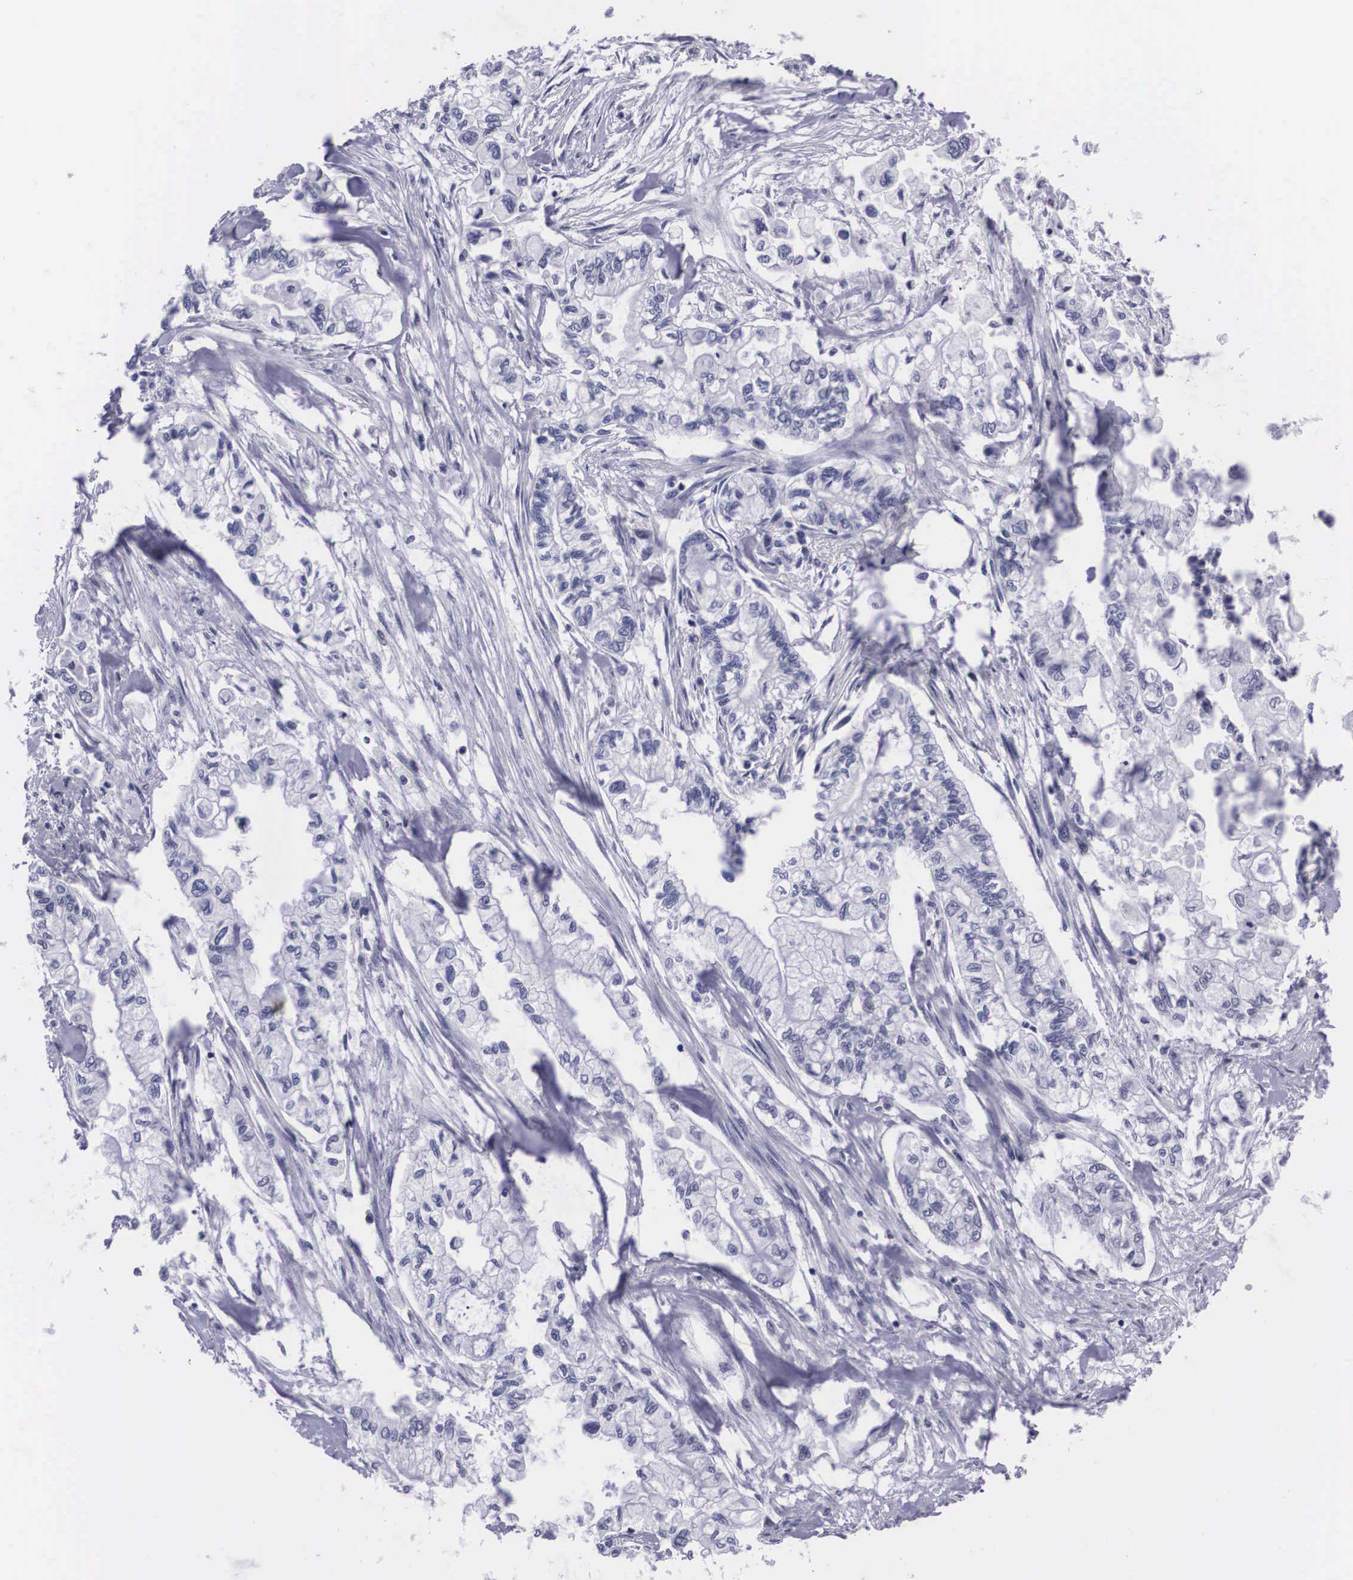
{"staining": {"intensity": "negative", "quantity": "none", "location": "none"}, "tissue": "pancreatic cancer", "cell_type": "Tumor cells", "image_type": "cancer", "snomed": [{"axis": "morphology", "description": "Adenocarcinoma, NOS"}, {"axis": "topography", "description": "Pancreas"}], "caption": "Image shows no protein positivity in tumor cells of adenocarcinoma (pancreatic) tissue.", "gene": "C22orf31", "patient": {"sex": "male", "age": 79}}